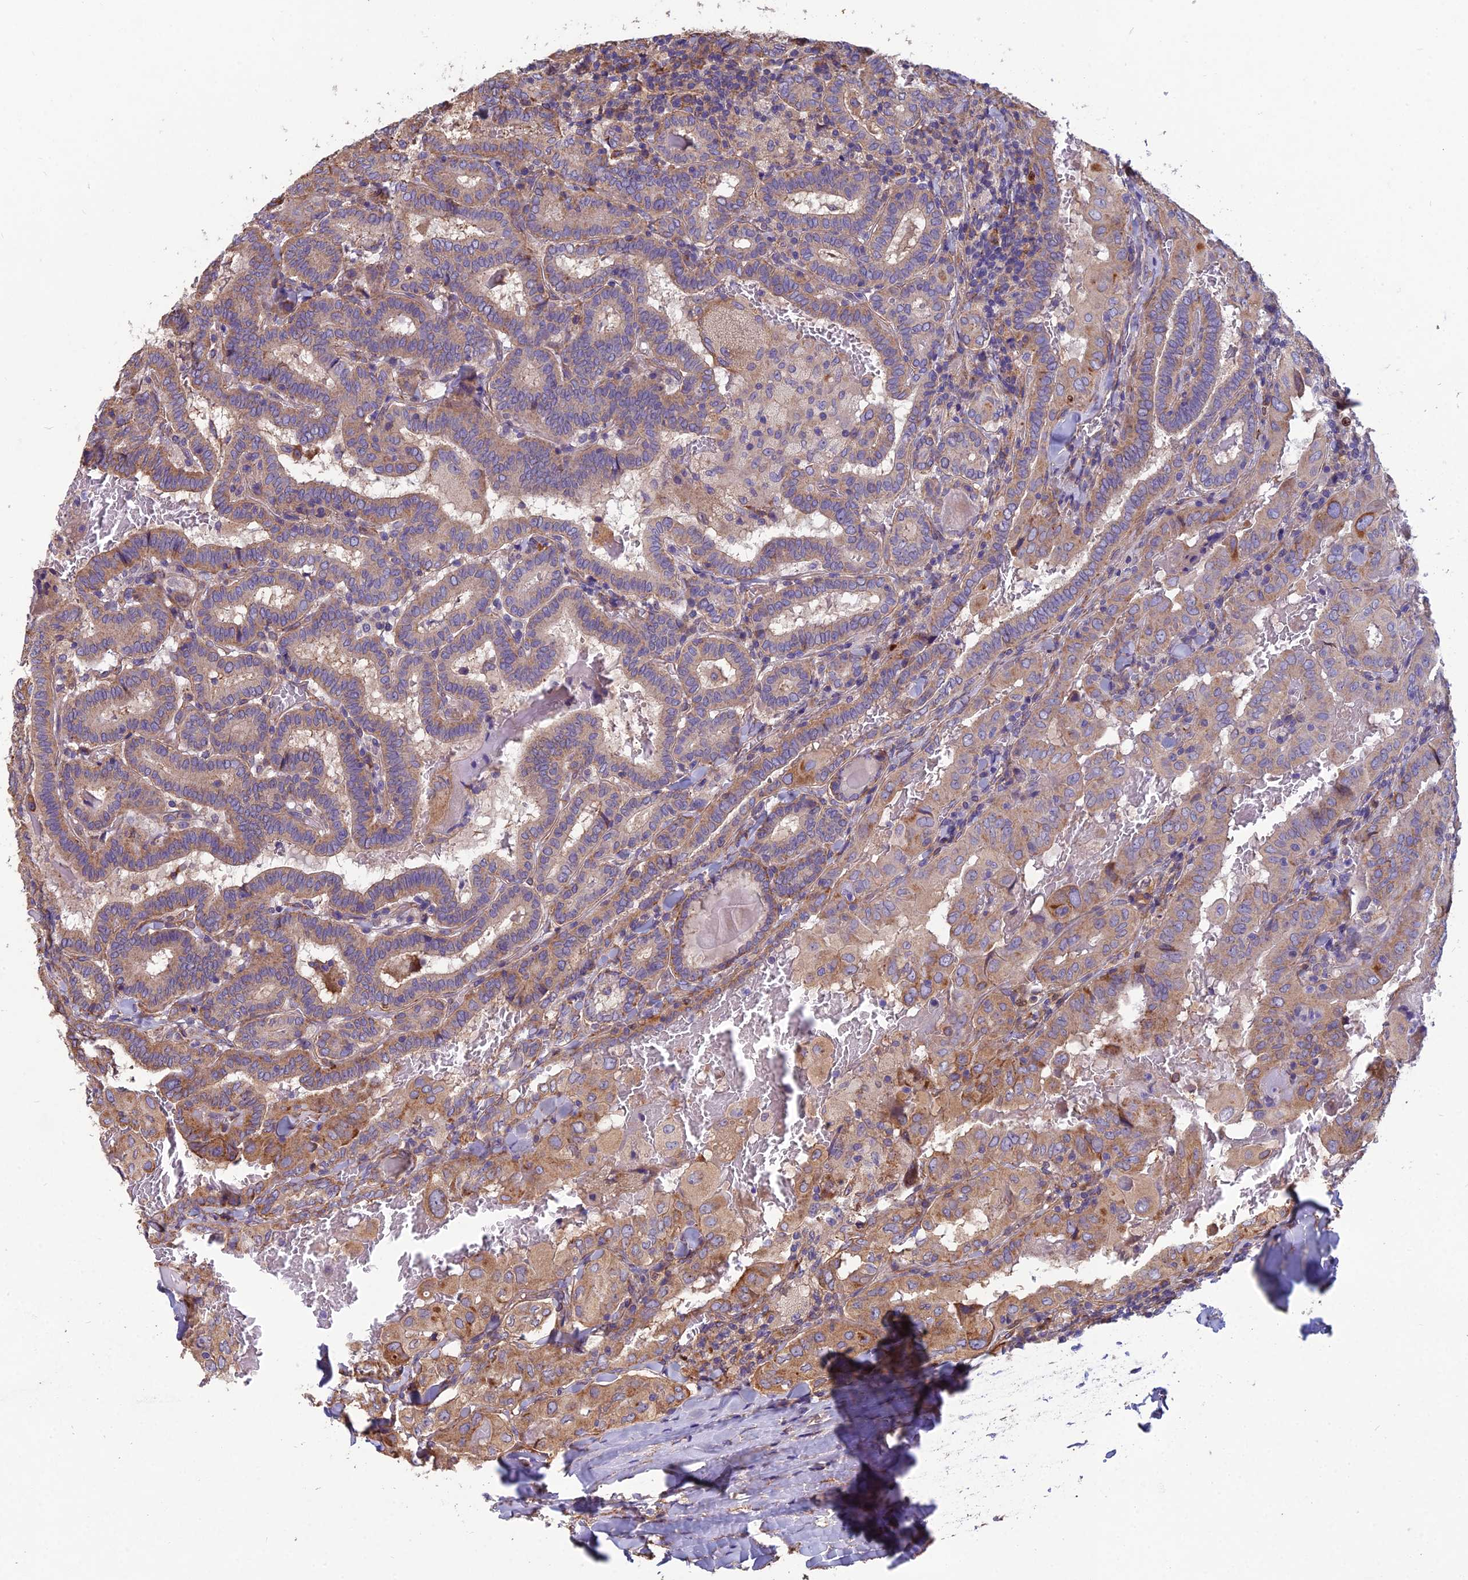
{"staining": {"intensity": "moderate", "quantity": "<25%", "location": "cytoplasmic/membranous"}, "tissue": "thyroid cancer", "cell_type": "Tumor cells", "image_type": "cancer", "snomed": [{"axis": "morphology", "description": "Papillary adenocarcinoma, NOS"}, {"axis": "topography", "description": "Thyroid gland"}], "caption": "Thyroid papillary adenocarcinoma stained with IHC exhibits moderate cytoplasmic/membranous expression in approximately <25% of tumor cells.", "gene": "SPDL1", "patient": {"sex": "female", "age": 72}}